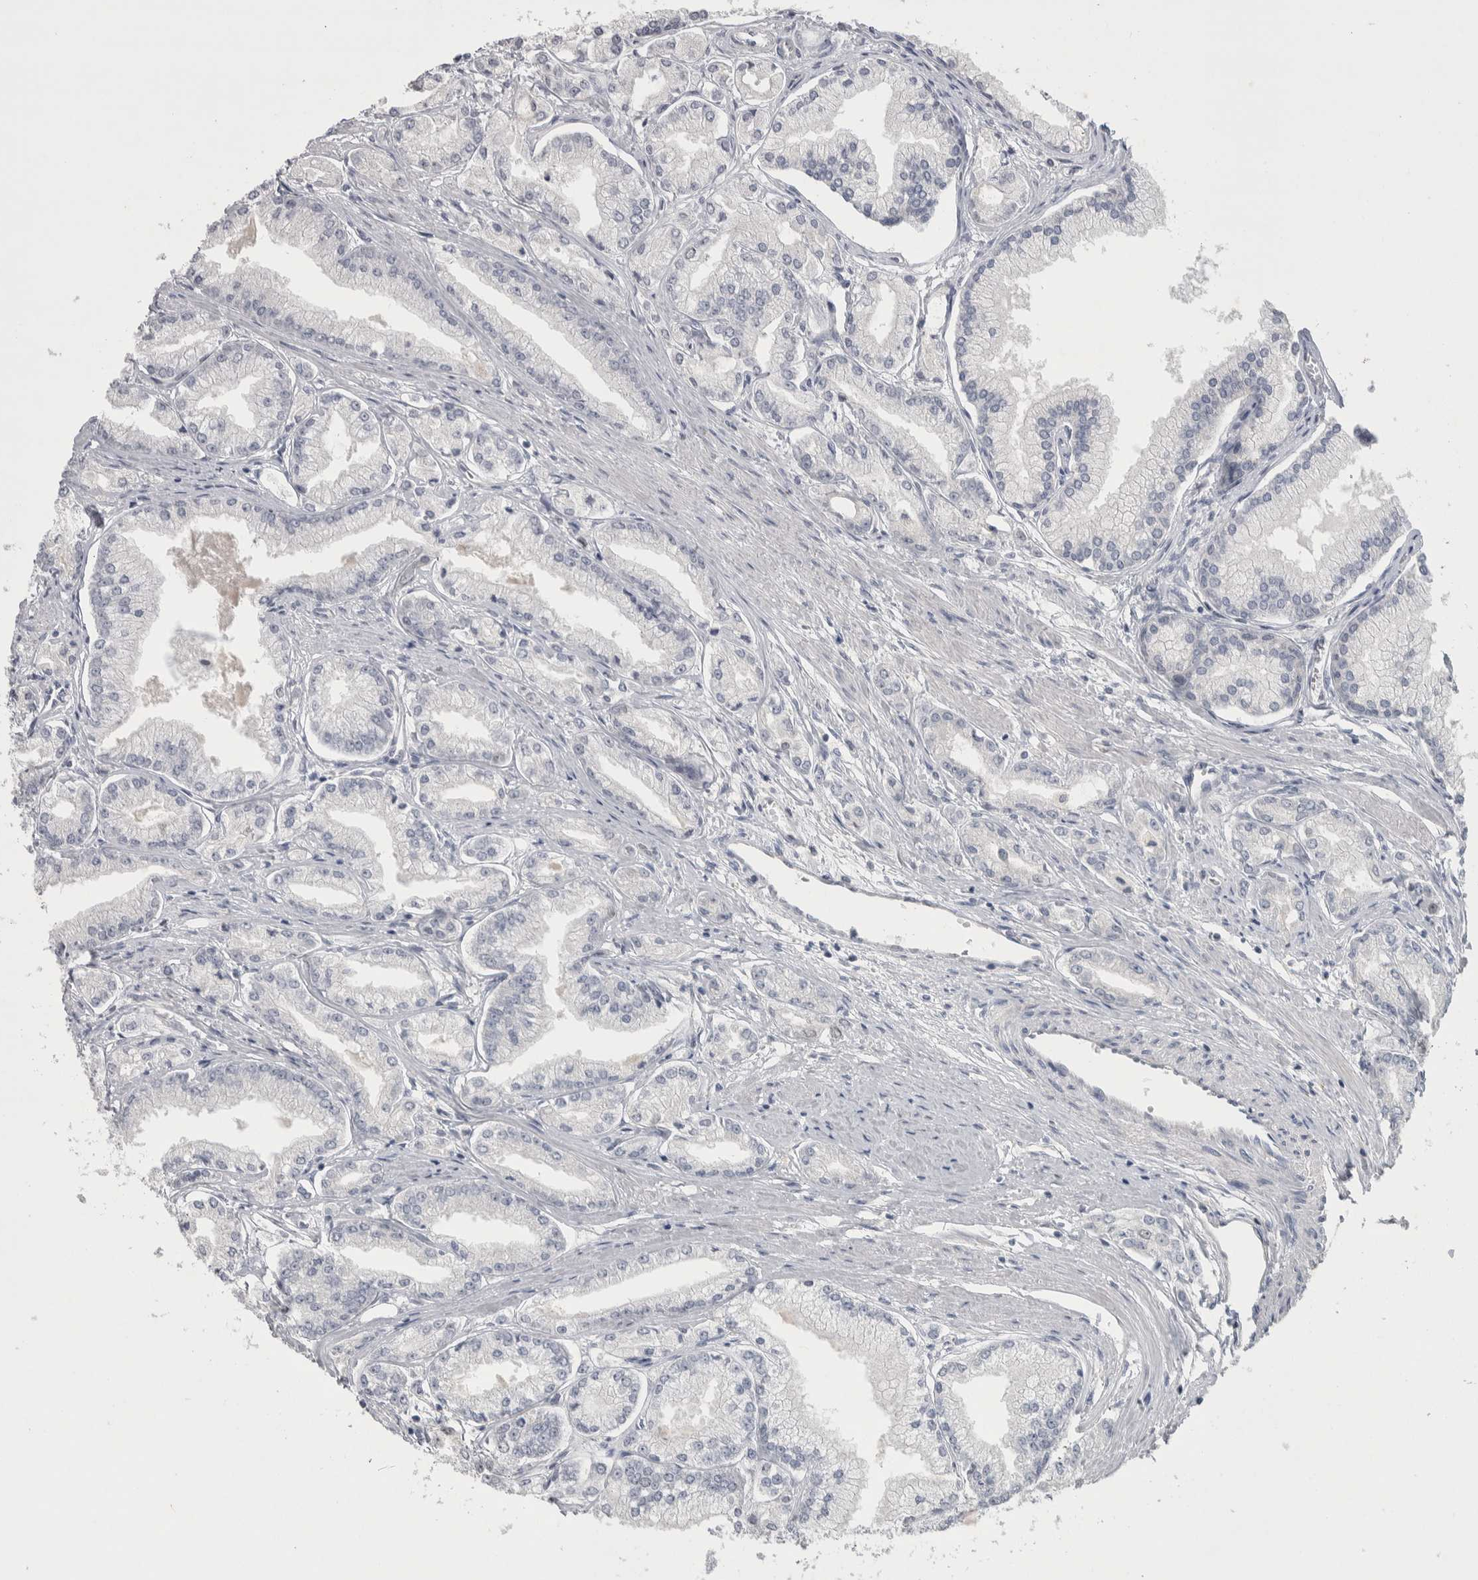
{"staining": {"intensity": "negative", "quantity": "none", "location": "none"}, "tissue": "prostate cancer", "cell_type": "Tumor cells", "image_type": "cancer", "snomed": [{"axis": "morphology", "description": "Adenocarcinoma, Low grade"}, {"axis": "topography", "description": "Prostate"}], "caption": "DAB (3,3'-diaminobenzidine) immunohistochemical staining of prostate cancer shows no significant positivity in tumor cells.", "gene": "NFKB2", "patient": {"sex": "male", "age": 52}}